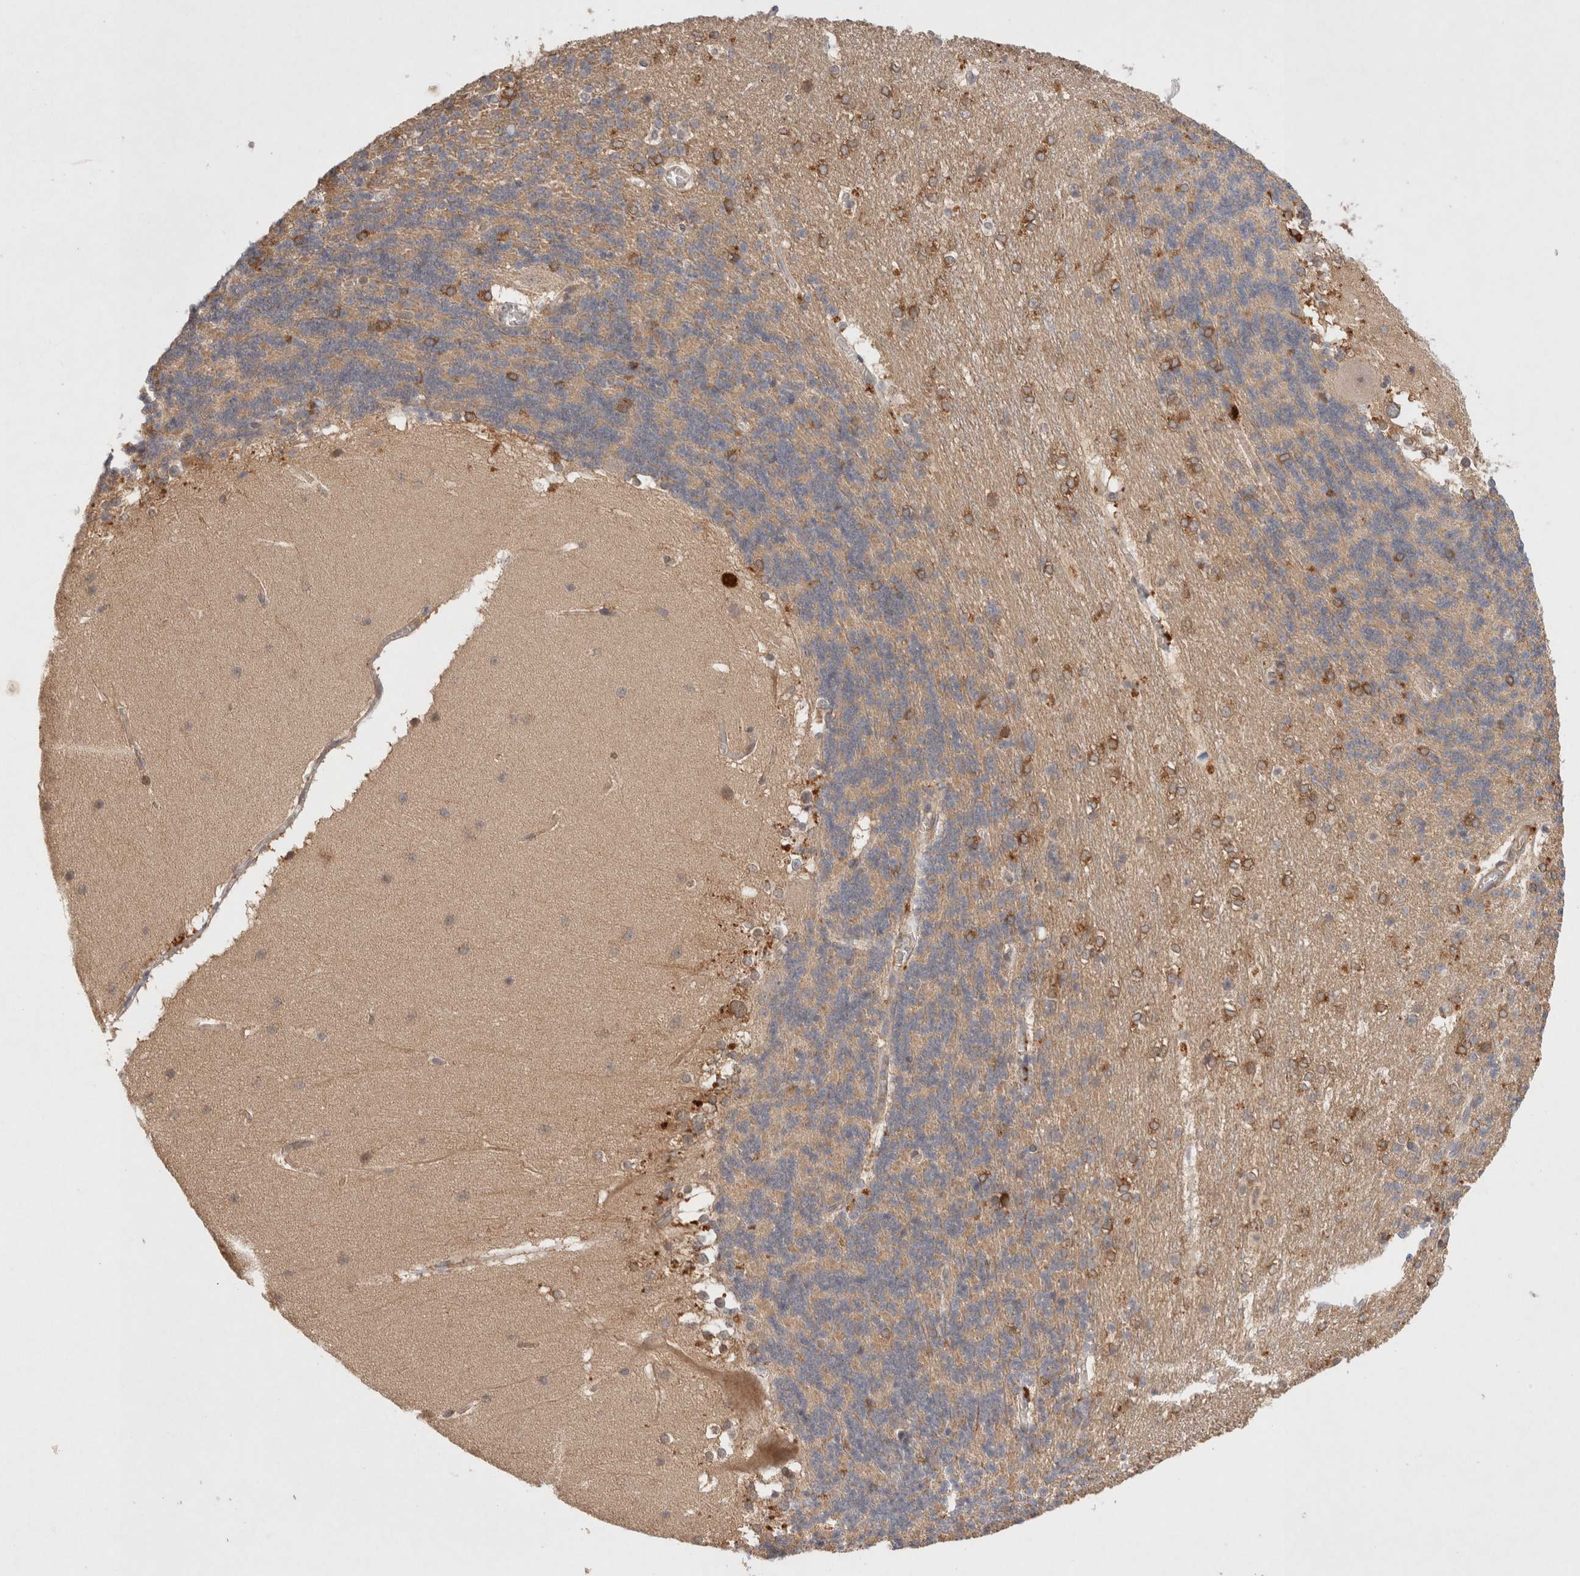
{"staining": {"intensity": "moderate", "quantity": "25%-75%", "location": "cytoplasmic/membranous"}, "tissue": "cerebellum", "cell_type": "Cells in granular layer", "image_type": "normal", "snomed": [{"axis": "morphology", "description": "Normal tissue, NOS"}, {"axis": "topography", "description": "Cerebellum"}], "caption": "A brown stain labels moderate cytoplasmic/membranous expression of a protein in cells in granular layer of benign human cerebellum. The protein of interest is shown in brown color, while the nuclei are stained blue.", "gene": "KLHL20", "patient": {"sex": "female", "age": 19}}